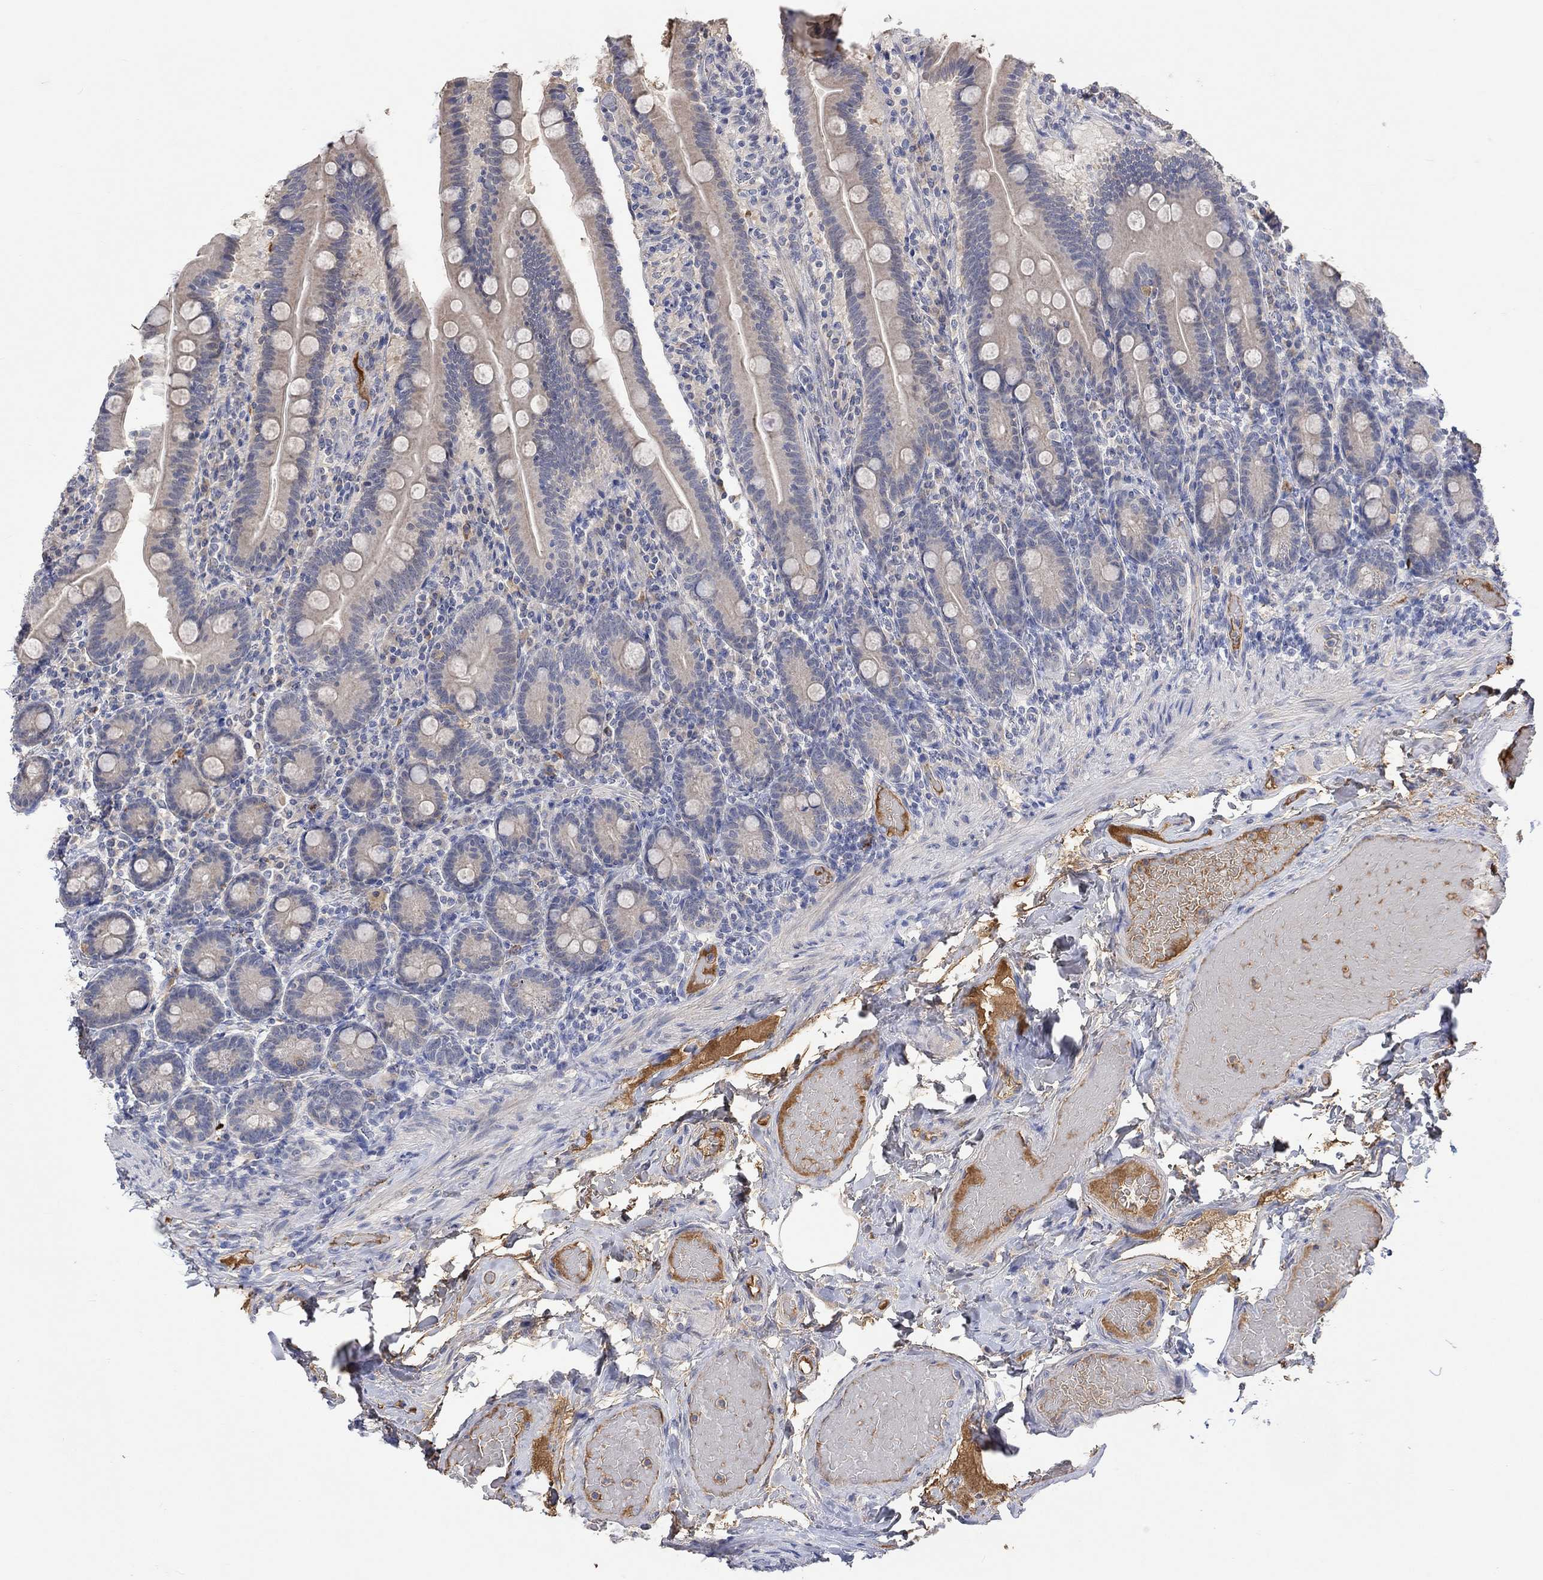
{"staining": {"intensity": "negative", "quantity": "none", "location": "none"}, "tissue": "small intestine", "cell_type": "Glandular cells", "image_type": "normal", "snomed": [{"axis": "morphology", "description": "Normal tissue, NOS"}, {"axis": "topography", "description": "Small intestine"}], "caption": "This is a micrograph of immunohistochemistry staining of unremarkable small intestine, which shows no positivity in glandular cells.", "gene": "MSTN", "patient": {"sex": "male", "age": 66}}